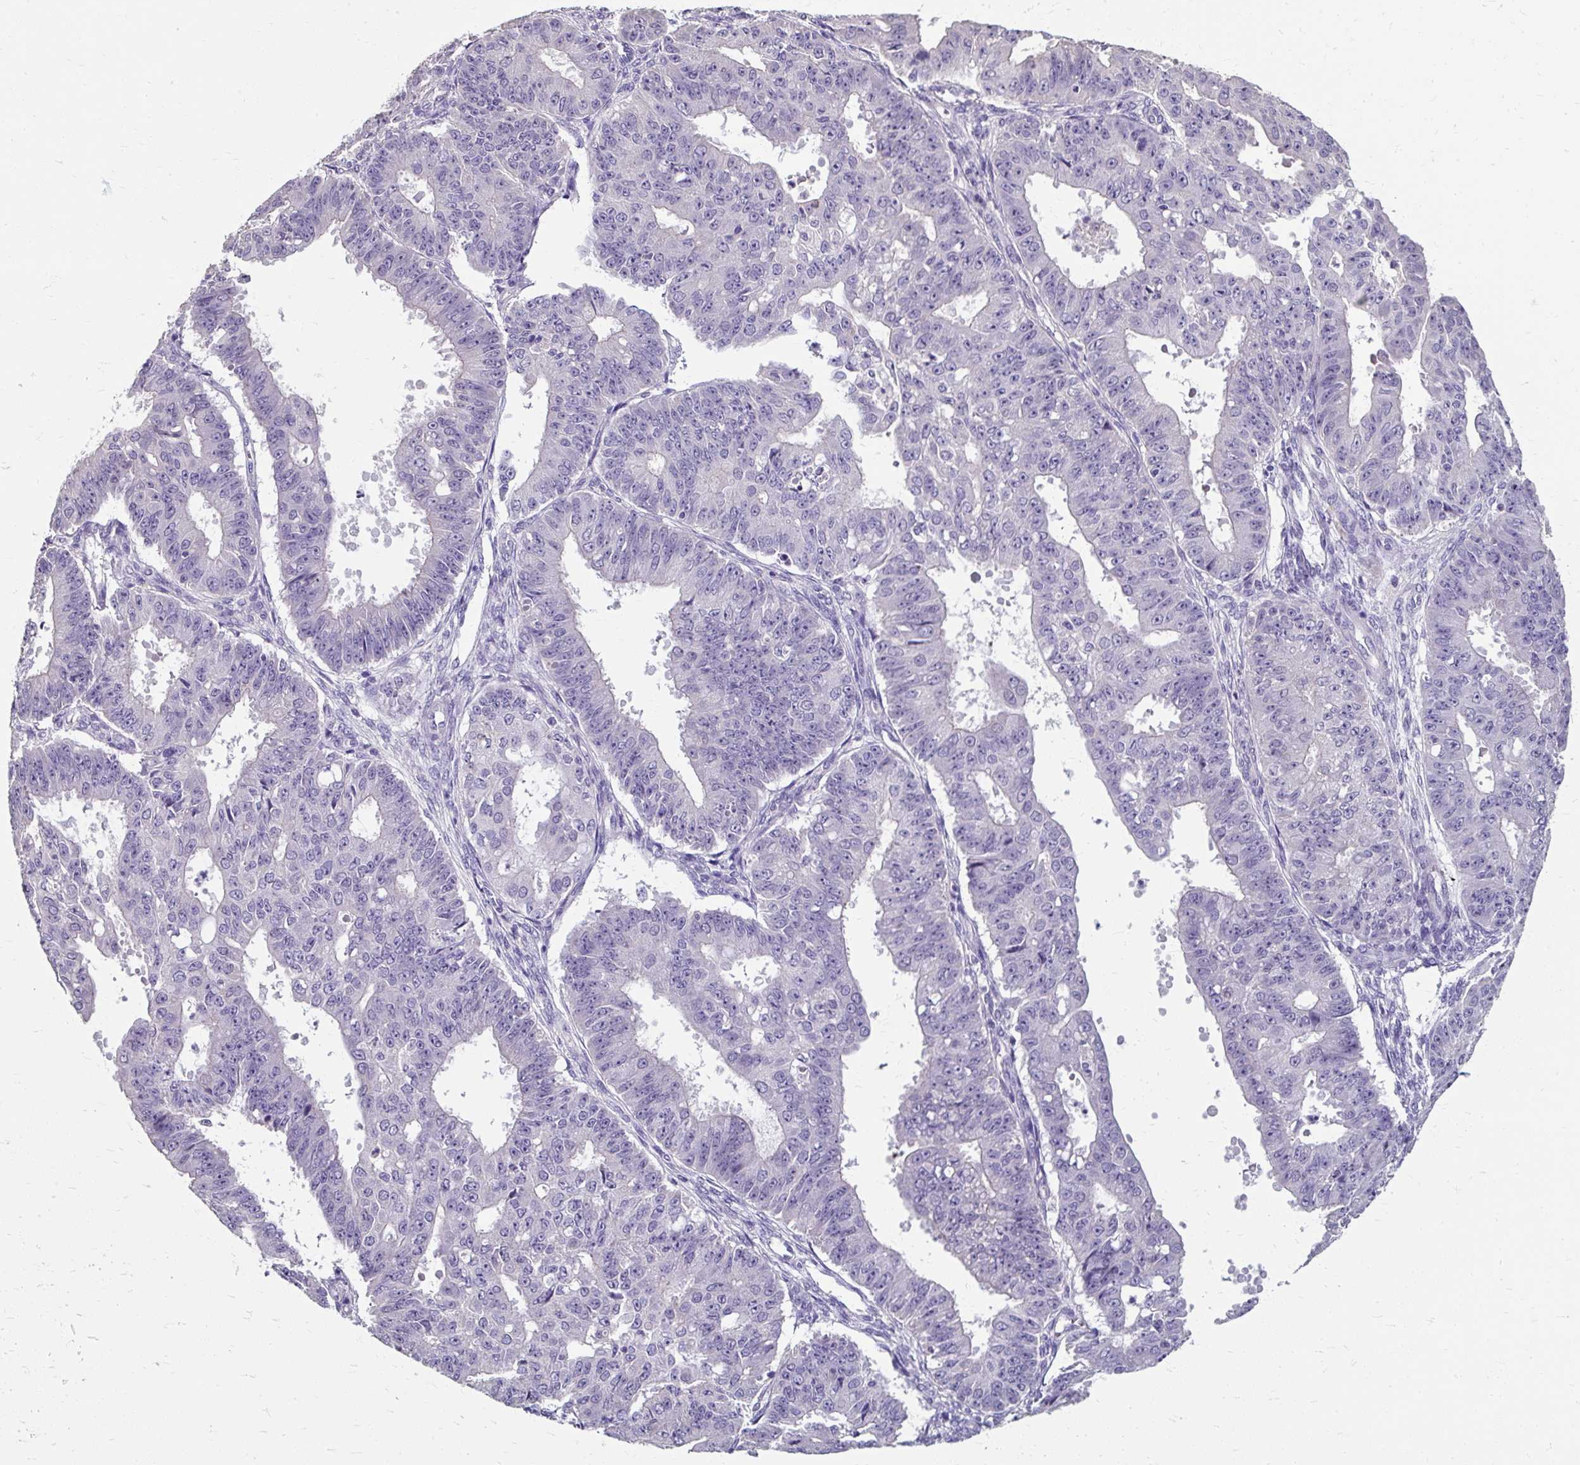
{"staining": {"intensity": "negative", "quantity": "none", "location": "none"}, "tissue": "ovarian cancer", "cell_type": "Tumor cells", "image_type": "cancer", "snomed": [{"axis": "morphology", "description": "Carcinoma, endometroid"}, {"axis": "topography", "description": "Appendix"}, {"axis": "topography", "description": "Ovary"}], "caption": "Tumor cells show no significant protein positivity in ovarian endometroid carcinoma. The staining is performed using DAB (3,3'-diaminobenzidine) brown chromogen with nuclei counter-stained in using hematoxylin.", "gene": "KLHL24", "patient": {"sex": "female", "age": 42}}